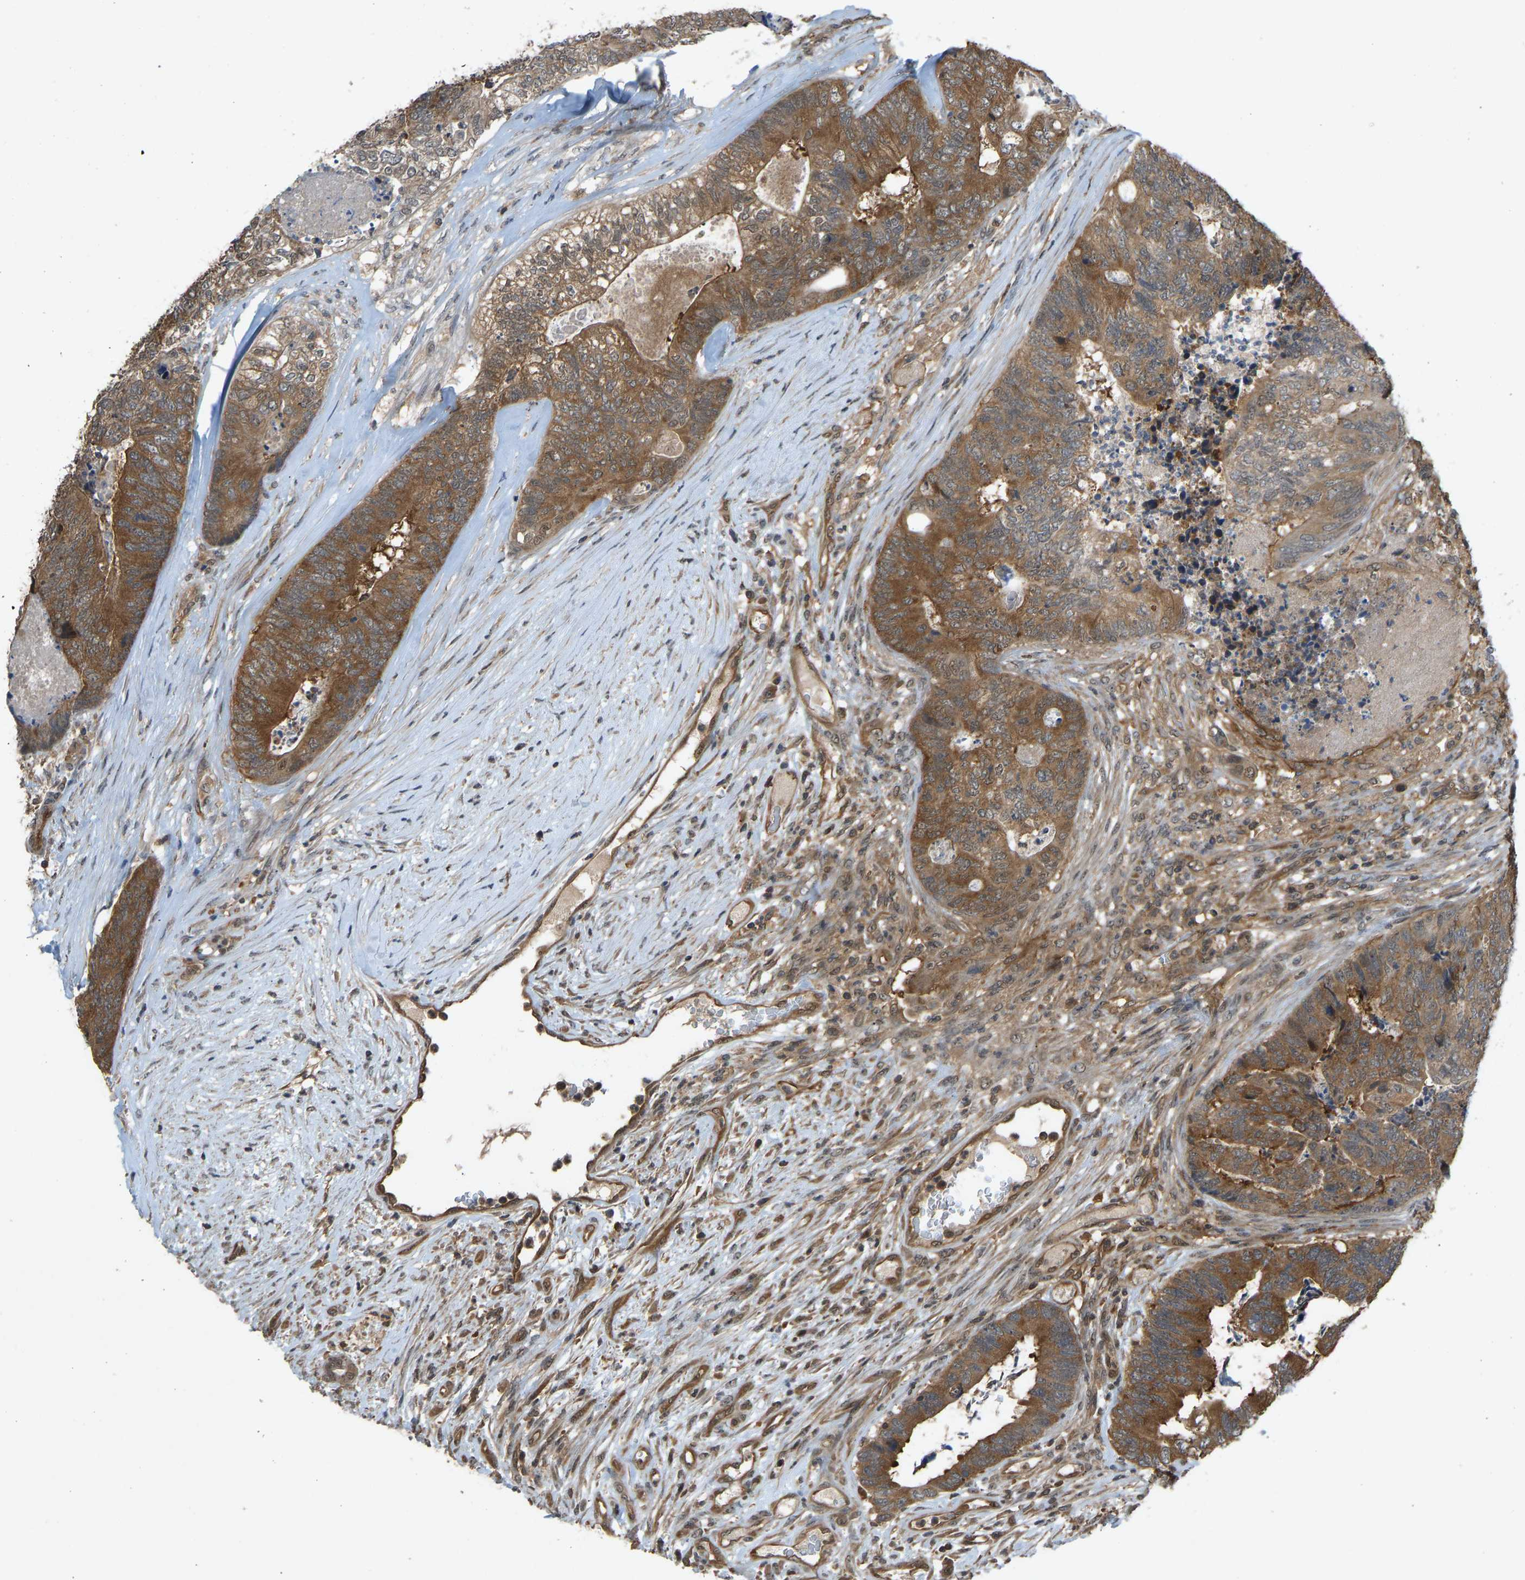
{"staining": {"intensity": "moderate", "quantity": ">75%", "location": "cytoplasmic/membranous"}, "tissue": "colorectal cancer", "cell_type": "Tumor cells", "image_type": "cancer", "snomed": [{"axis": "morphology", "description": "Adenocarcinoma, NOS"}, {"axis": "topography", "description": "Colon"}], "caption": "Brown immunohistochemical staining in colorectal cancer (adenocarcinoma) exhibits moderate cytoplasmic/membranous staining in approximately >75% of tumor cells.", "gene": "CCT8", "patient": {"sex": "female", "age": 67}}